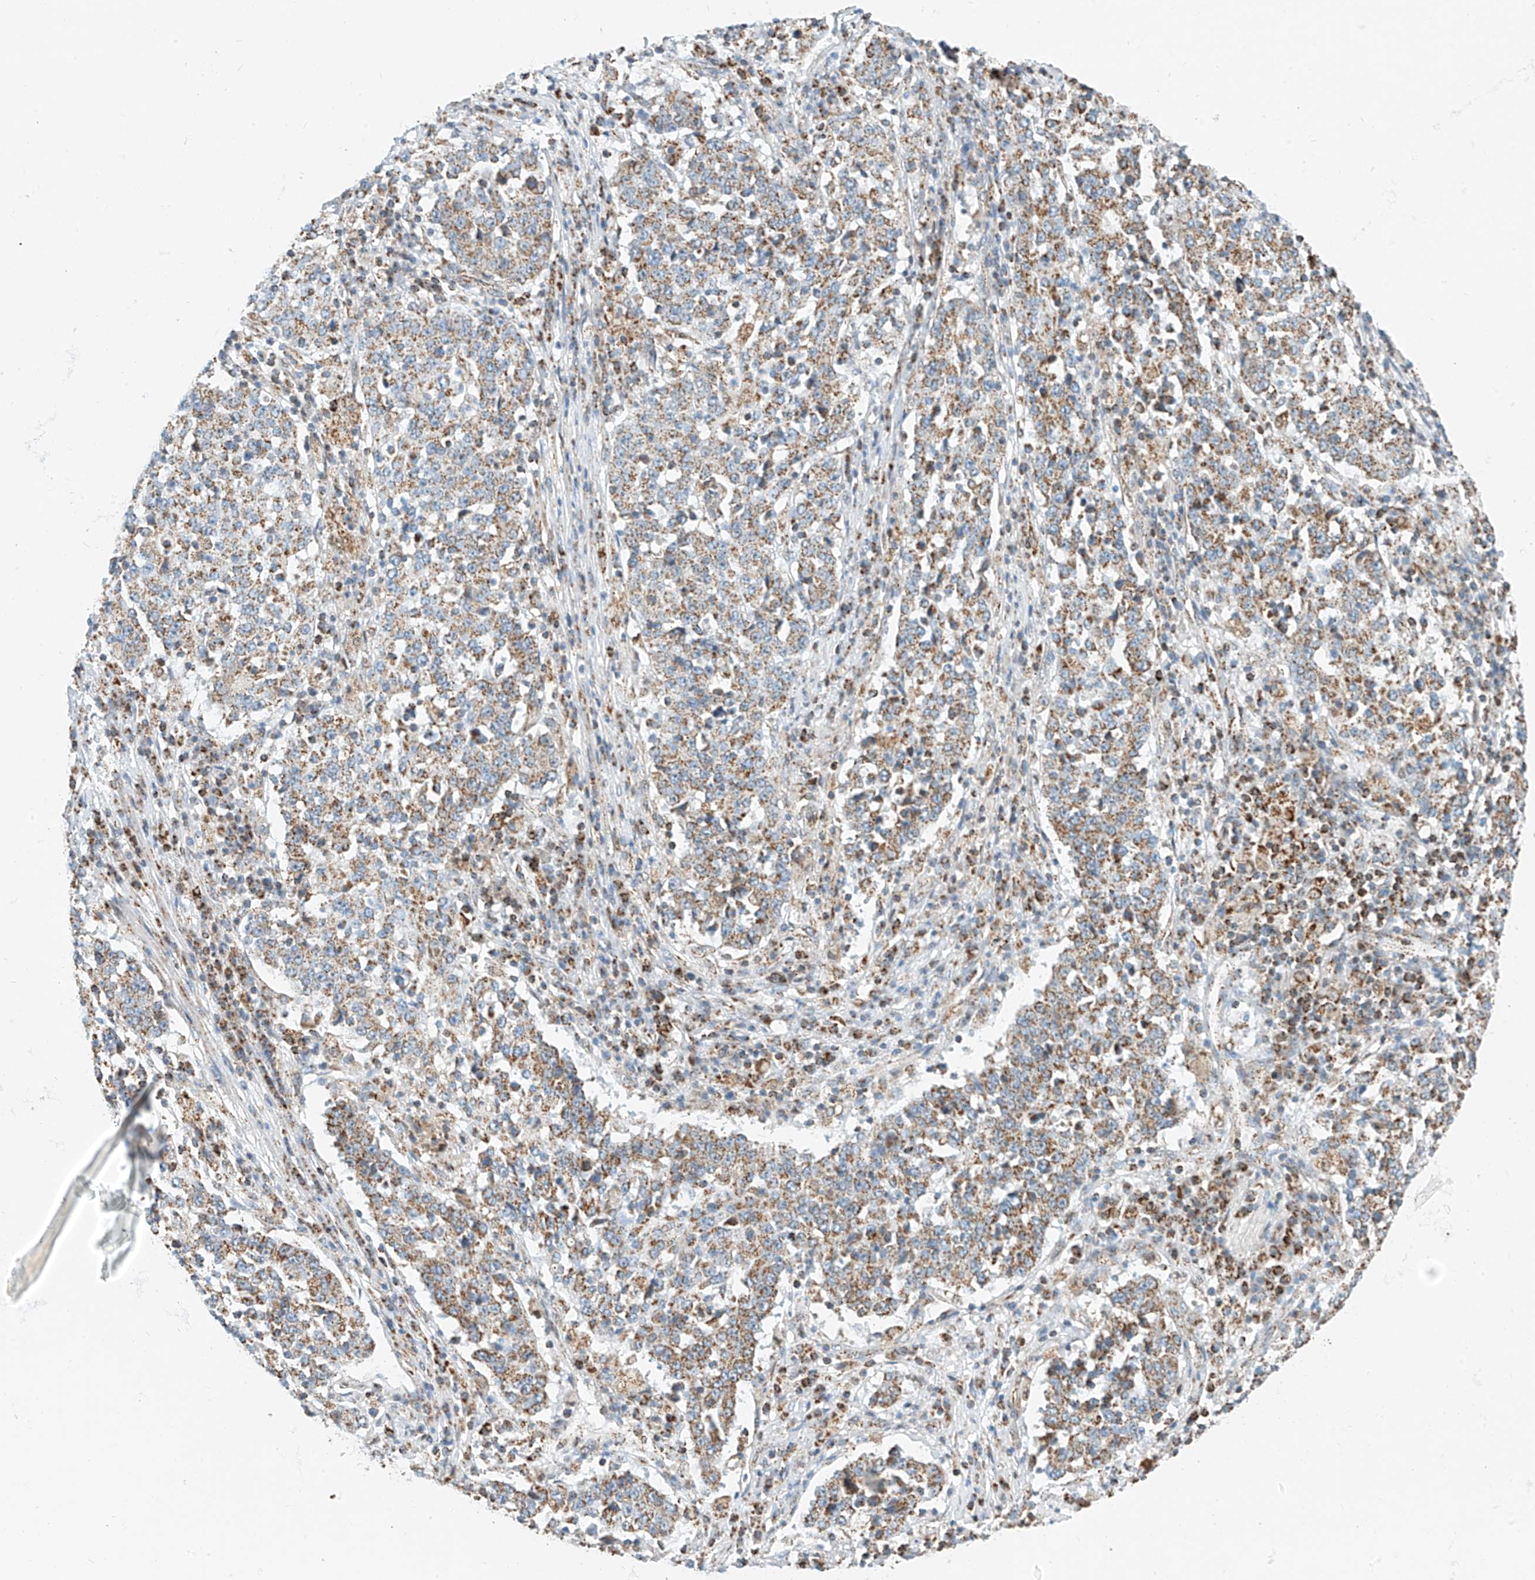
{"staining": {"intensity": "moderate", "quantity": ">75%", "location": "cytoplasmic/membranous"}, "tissue": "stomach cancer", "cell_type": "Tumor cells", "image_type": "cancer", "snomed": [{"axis": "morphology", "description": "Adenocarcinoma, NOS"}, {"axis": "topography", "description": "Stomach"}], "caption": "Brown immunohistochemical staining in stomach cancer displays moderate cytoplasmic/membranous positivity in about >75% of tumor cells. (DAB (3,3'-diaminobenzidine) IHC, brown staining for protein, blue staining for nuclei).", "gene": "PPA2", "patient": {"sex": "male", "age": 59}}